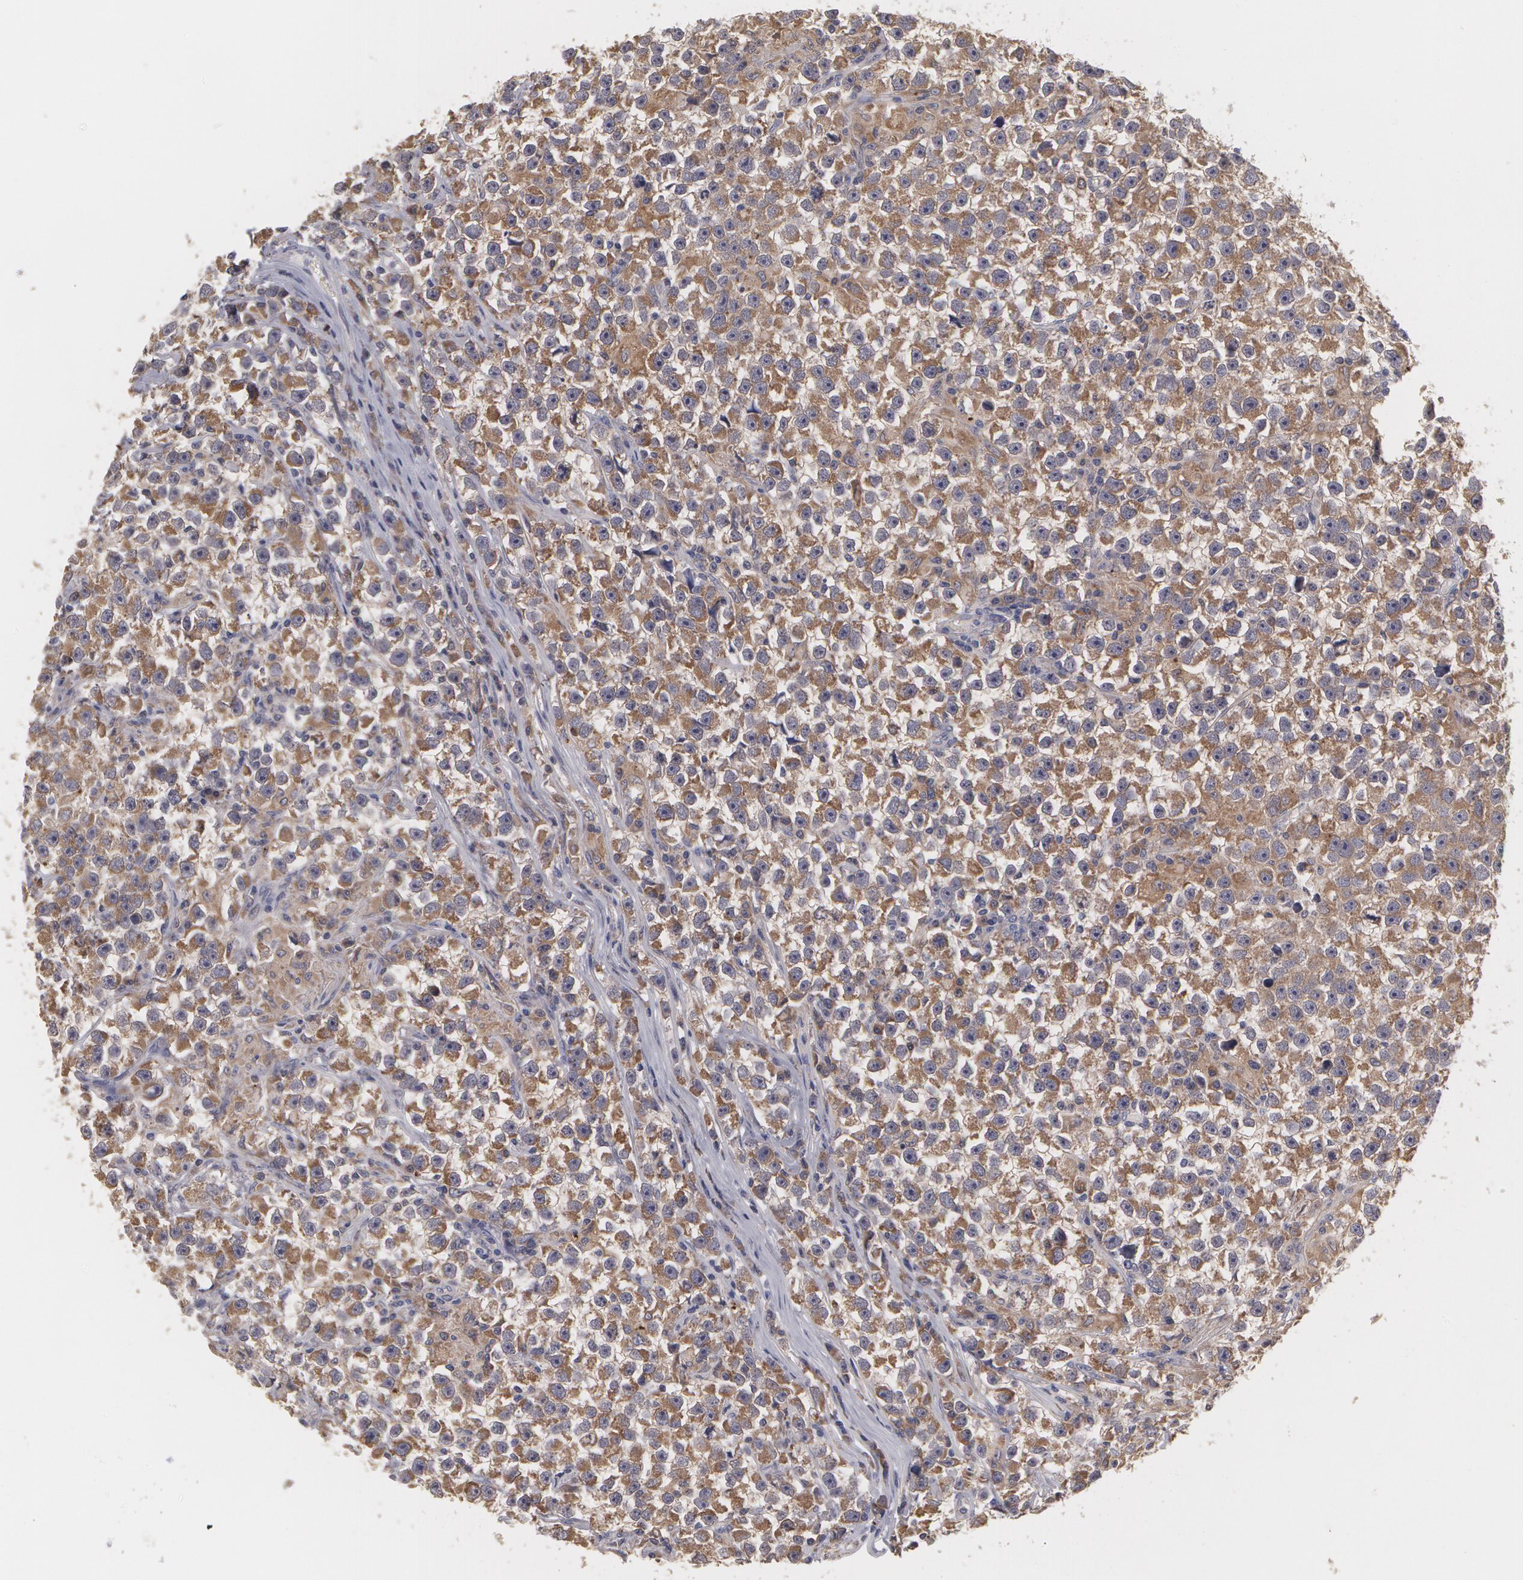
{"staining": {"intensity": "strong", "quantity": ">75%", "location": "cytoplasmic/membranous"}, "tissue": "testis cancer", "cell_type": "Tumor cells", "image_type": "cancer", "snomed": [{"axis": "morphology", "description": "Seminoma, NOS"}, {"axis": "topography", "description": "Testis"}], "caption": "IHC (DAB (3,3'-diaminobenzidine)) staining of testis cancer (seminoma) exhibits strong cytoplasmic/membranous protein positivity in about >75% of tumor cells.", "gene": "MTHFD1", "patient": {"sex": "male", "age": 33}}